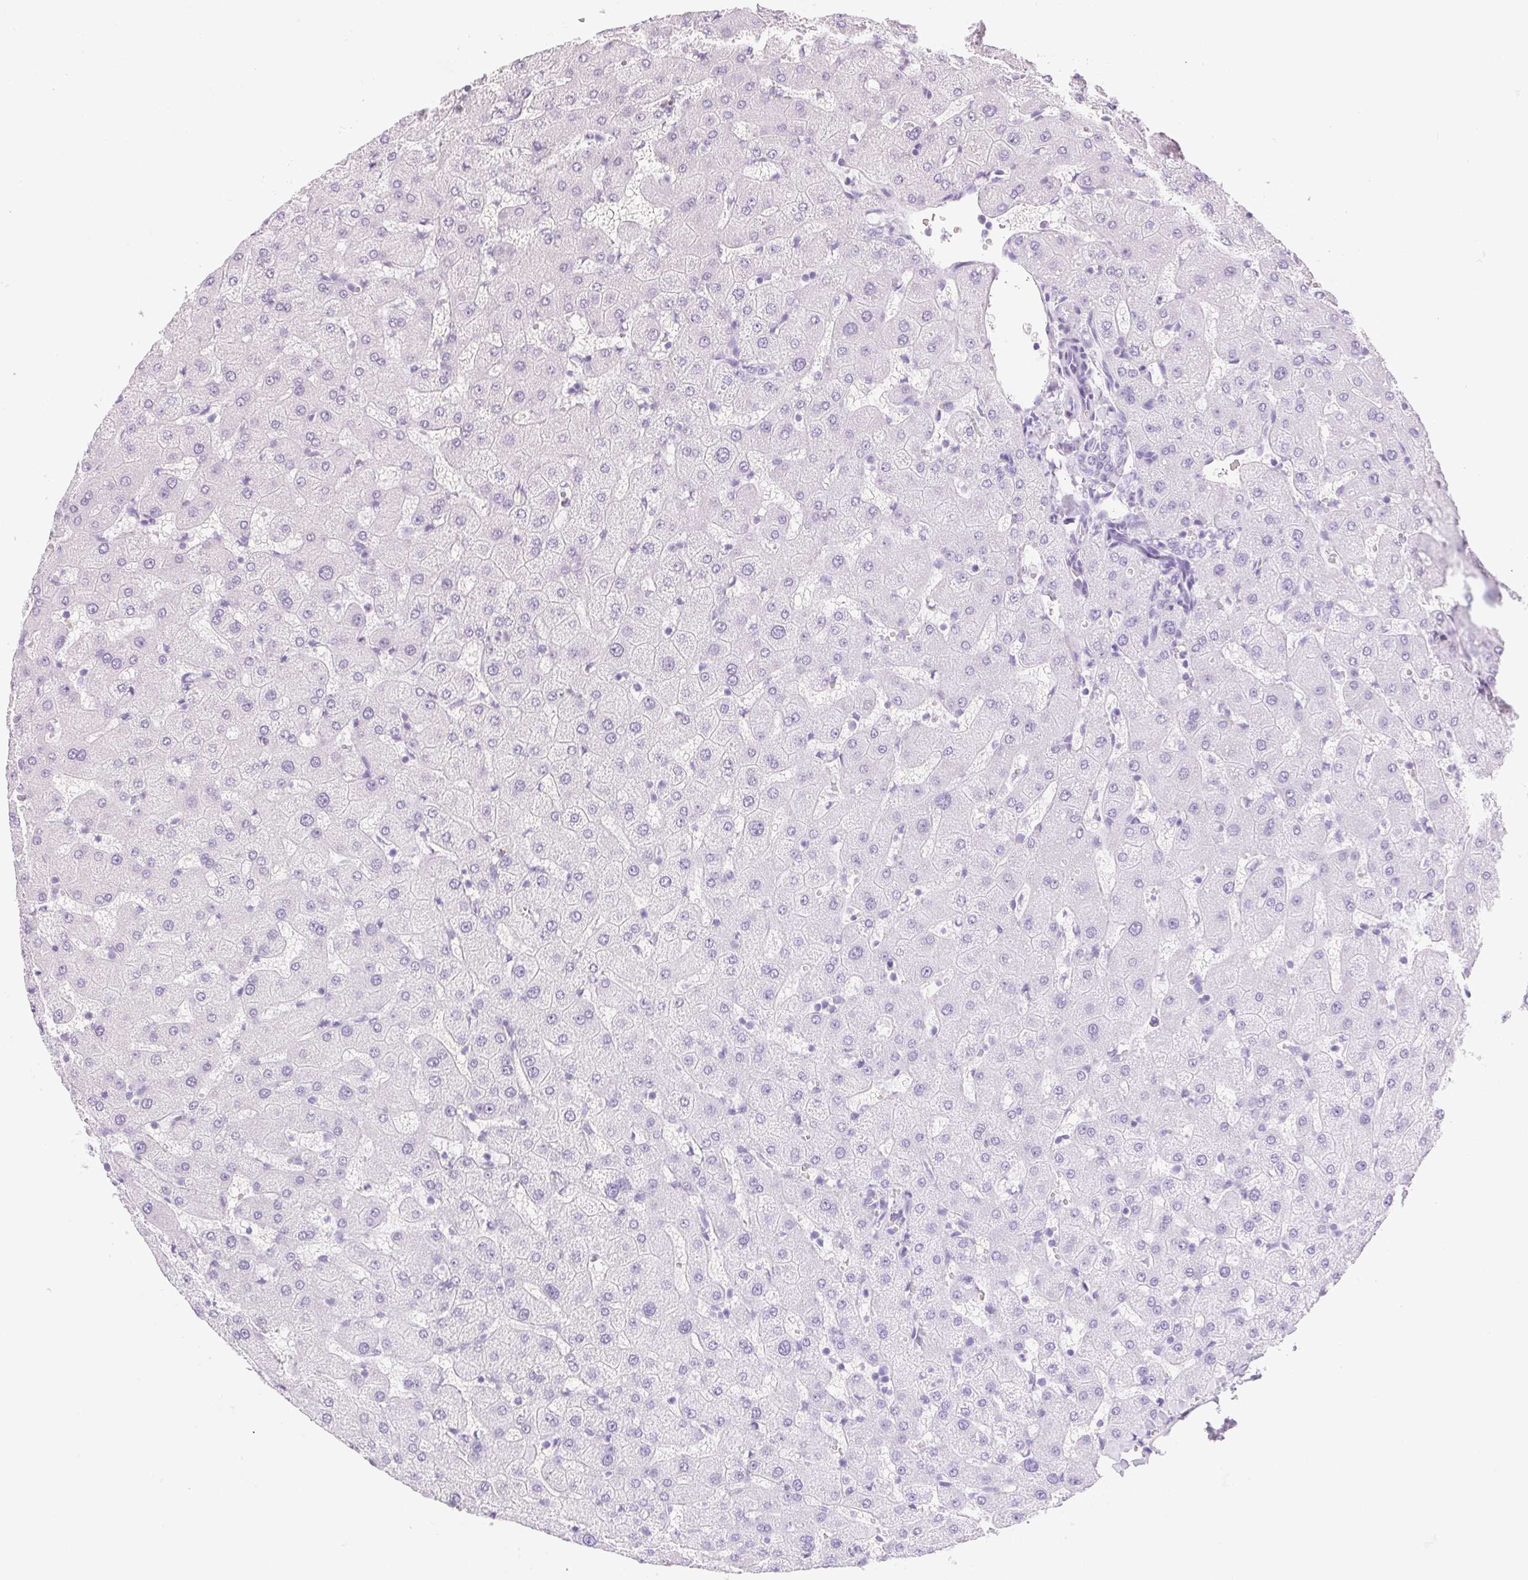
{"staining": {"intensity": "negative", "quantity": "none", "location": "none"}, "tissue": "liver", "cell_type": "Cholangiocytes", "image_type": "normal", "snomed": [{"axis": "morphology", "description": "Normal tissue, NOS"}, {"axis": "topography", "description": "Liver"}], "caption": "Human liver stained for a protein using immunohistochemistry (IHC) demonstrates no staining in cholangiocytes.", "gene": "CLDN16", "patient": {"sex": "female", "age": 63}}